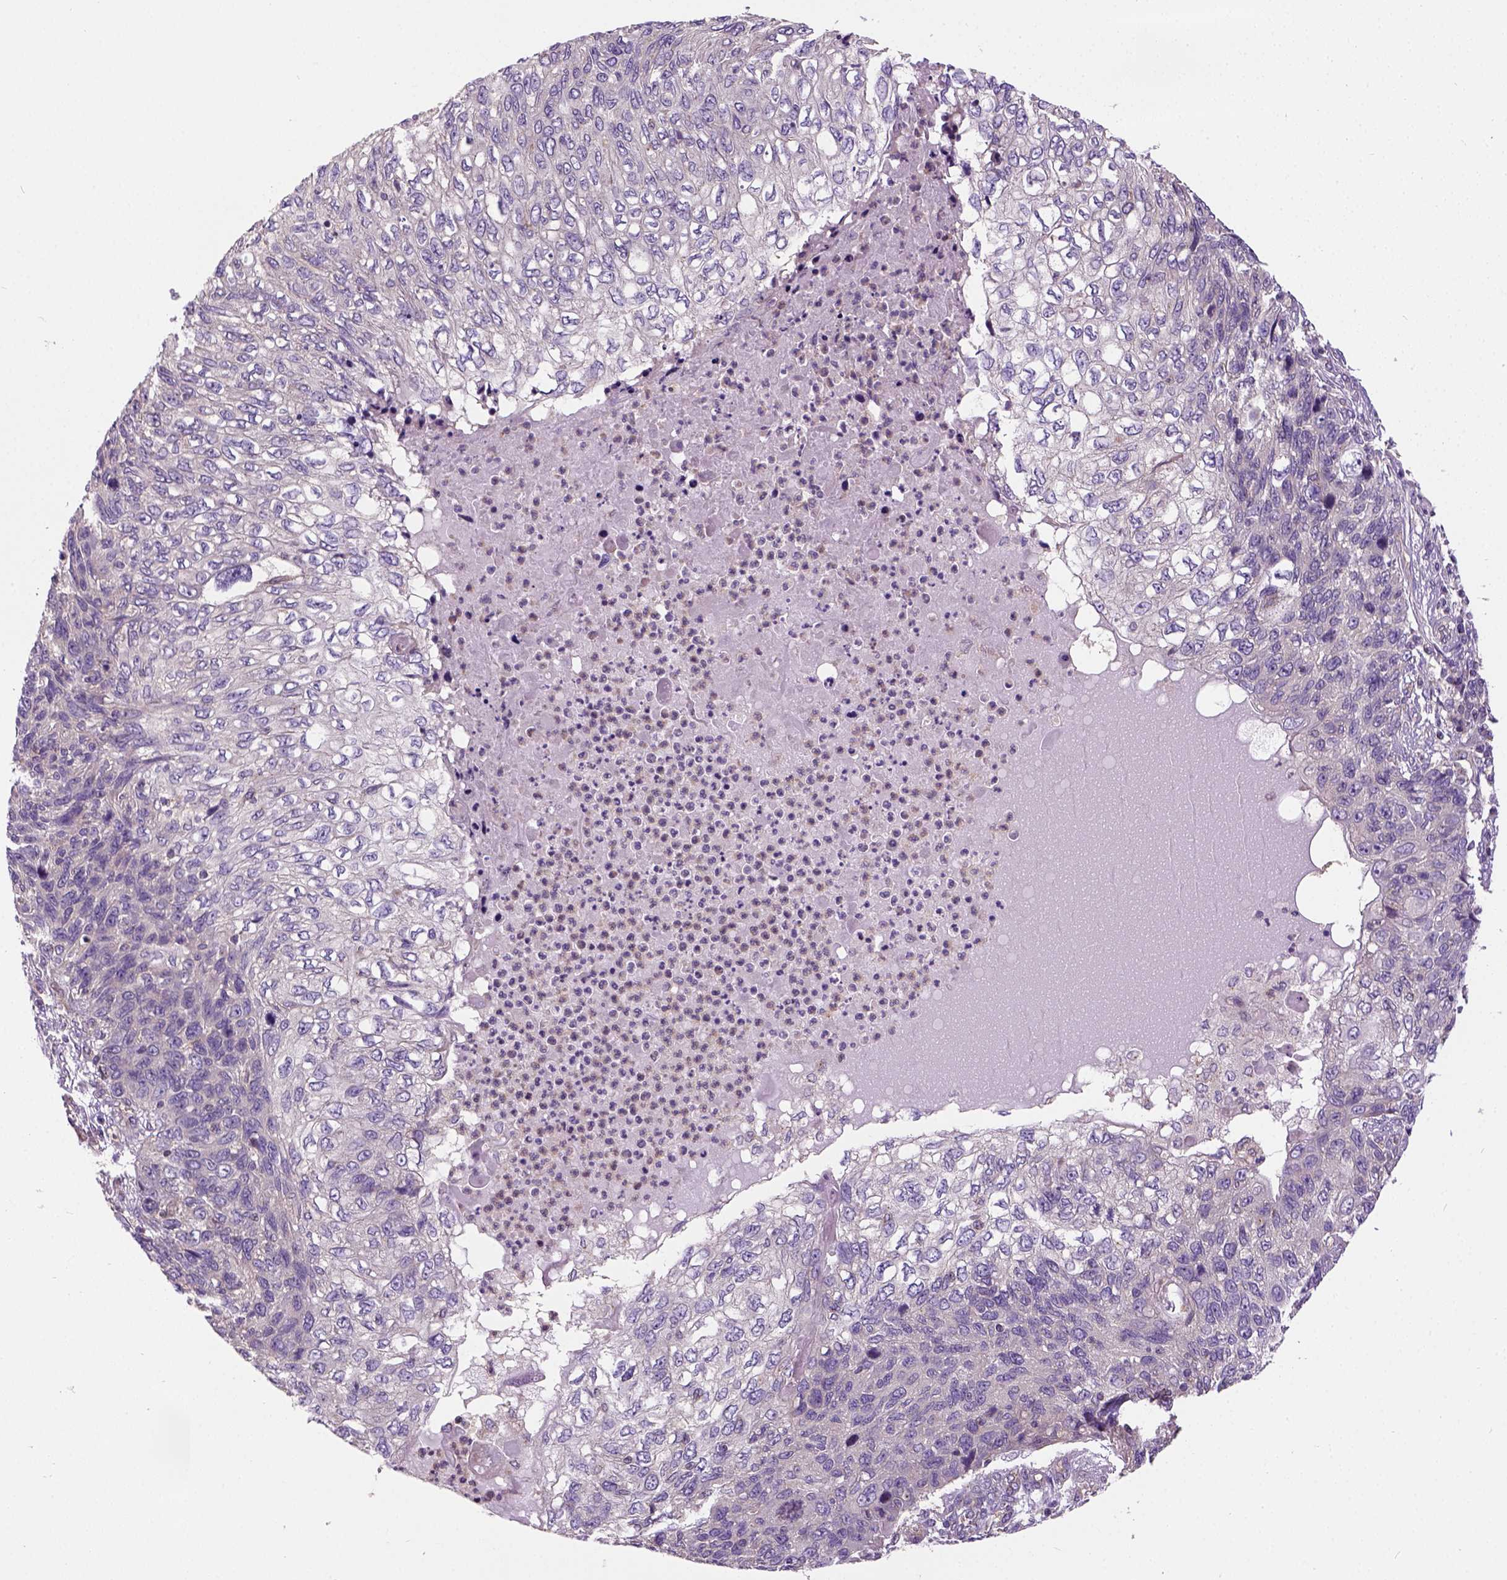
{"staining": {"intensity": "weak", "quantity": "25%-75%", "location": "cytoplasmic/membranous"}, "tissue": "skin cancer", "cell_type": "Tumor cells", "image_type": "cancer", "snomed": [{"axis": "morphology", "description": "Squamous cell carcinoma, NOS"}, {"axis": "topography", "description": "Skin"}], "caption": "Brown immunohistochemical staining in human skin cancer (squamous cell carcinoma) displays weak cytoplasmic/membranous staining in approximately 25%-75% of tumor cells.", "gene": "CRACR2A", "patient": {"sex": "male", "age": 92}}